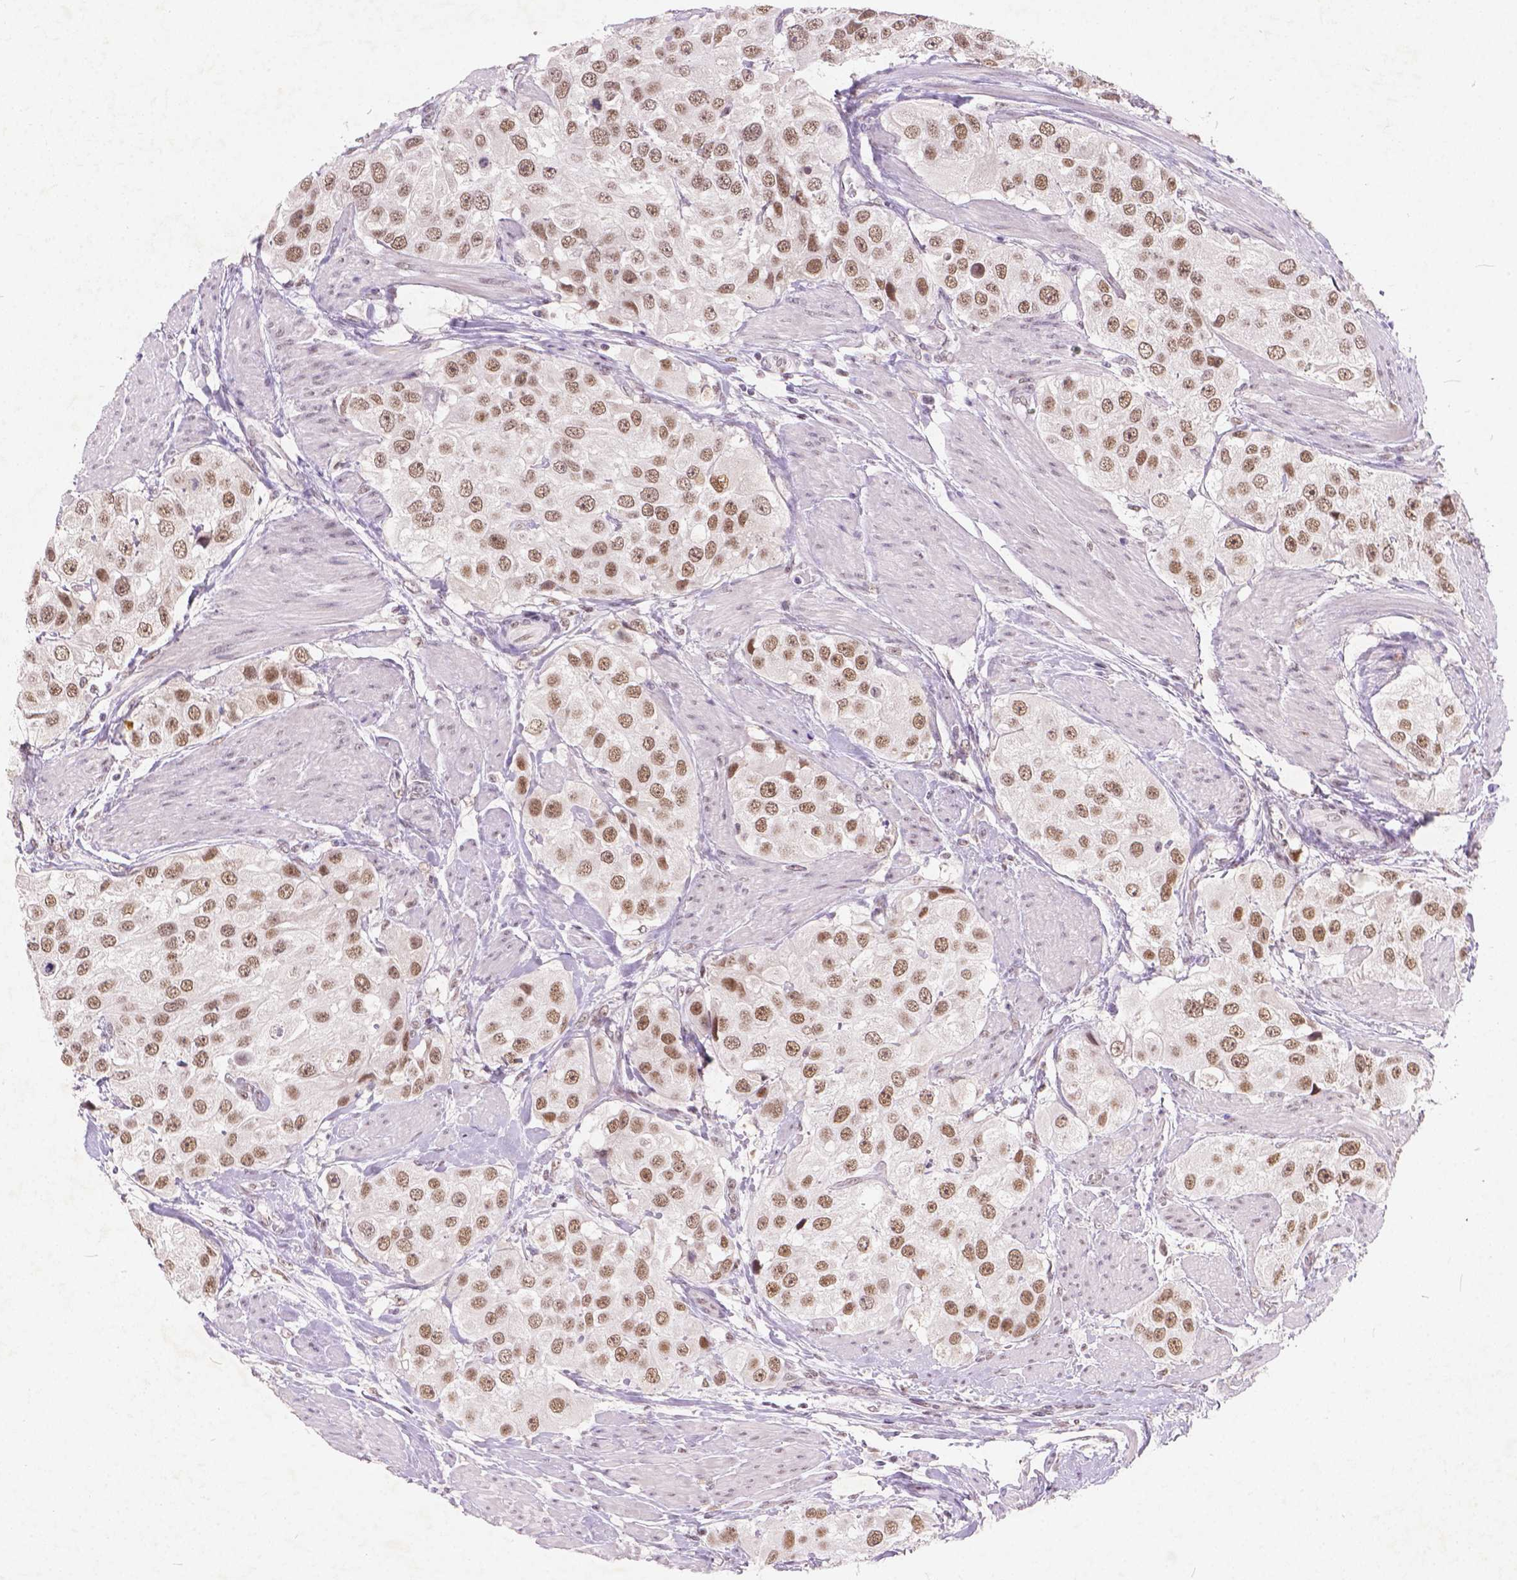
{"staining": {"intensity": "moderate", "quantity": ">75%", "location": "nuclear"}, "tissue": "urothelial cancer", "cell_type": "Tumor cells", "image_type": "cancer", "snomed": [{"axis": "morphology", "description": "Urothelial carcinoma, High grade"}, {"axis": "topography", "description": "Urinary bladder"}], "caption": "High-grade urothelial carcinoma stained for a protein (brown) exhibits moderate nuclear positive expression in approximately >75% of tumor cells.", "gene": "FAM53A", "patient": {"sex": "female", "age": 64}}